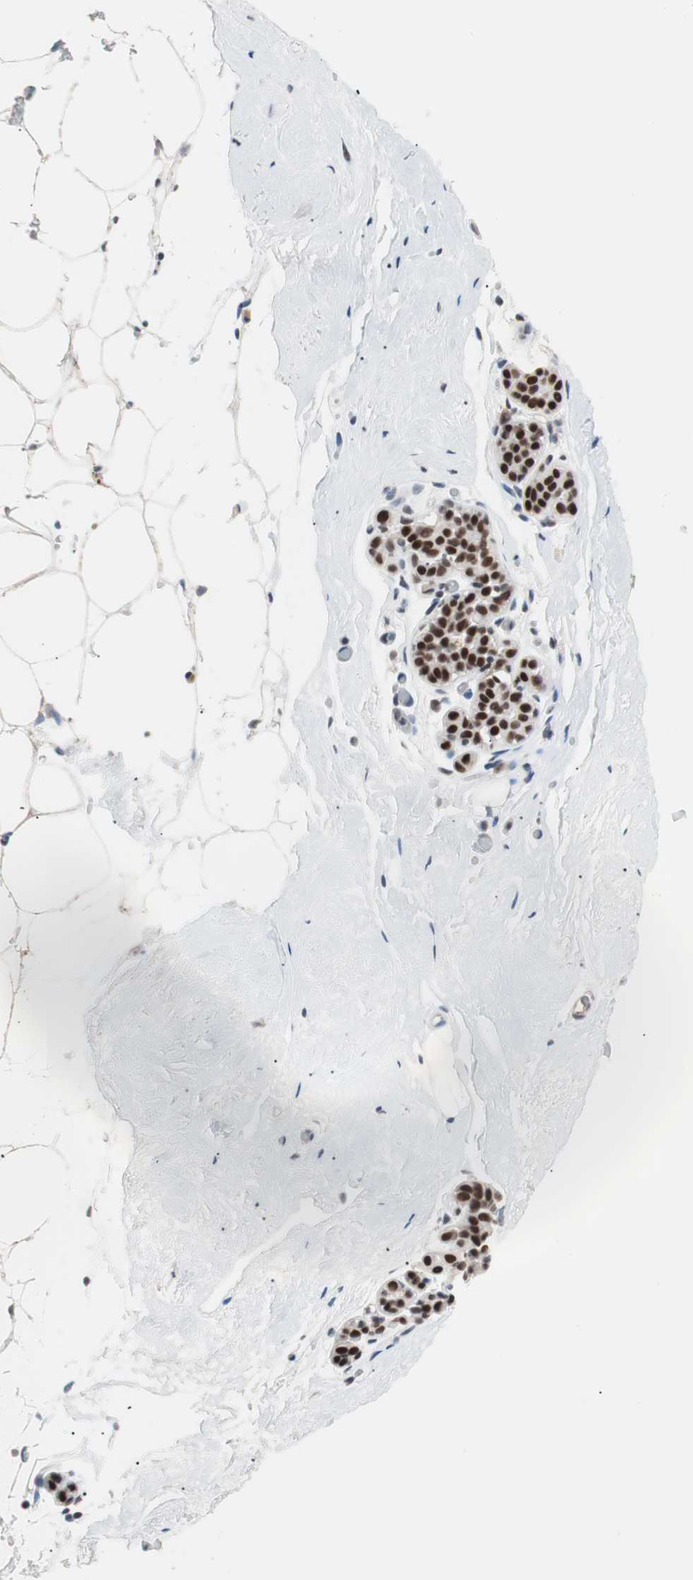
{"staining": {"intensity": "strong", "quantity": ">75%", "location": "nuclear"}, "tissue": "breast", "cell_type": "Adipocytes", "image_type": "normal", "snomed": [{"axis": "morphology", "description": "Normal tissue, NOS"}, {"axis": "topography", "description": "Breast"}], "caption": "The histopathology image shows immunohistochemical staining of benign breast. There is strong nuclear expression is seen in about >75% of adipocytes.", "gene": "LIG3", "patient": {"sex": "female", "age": 75}}